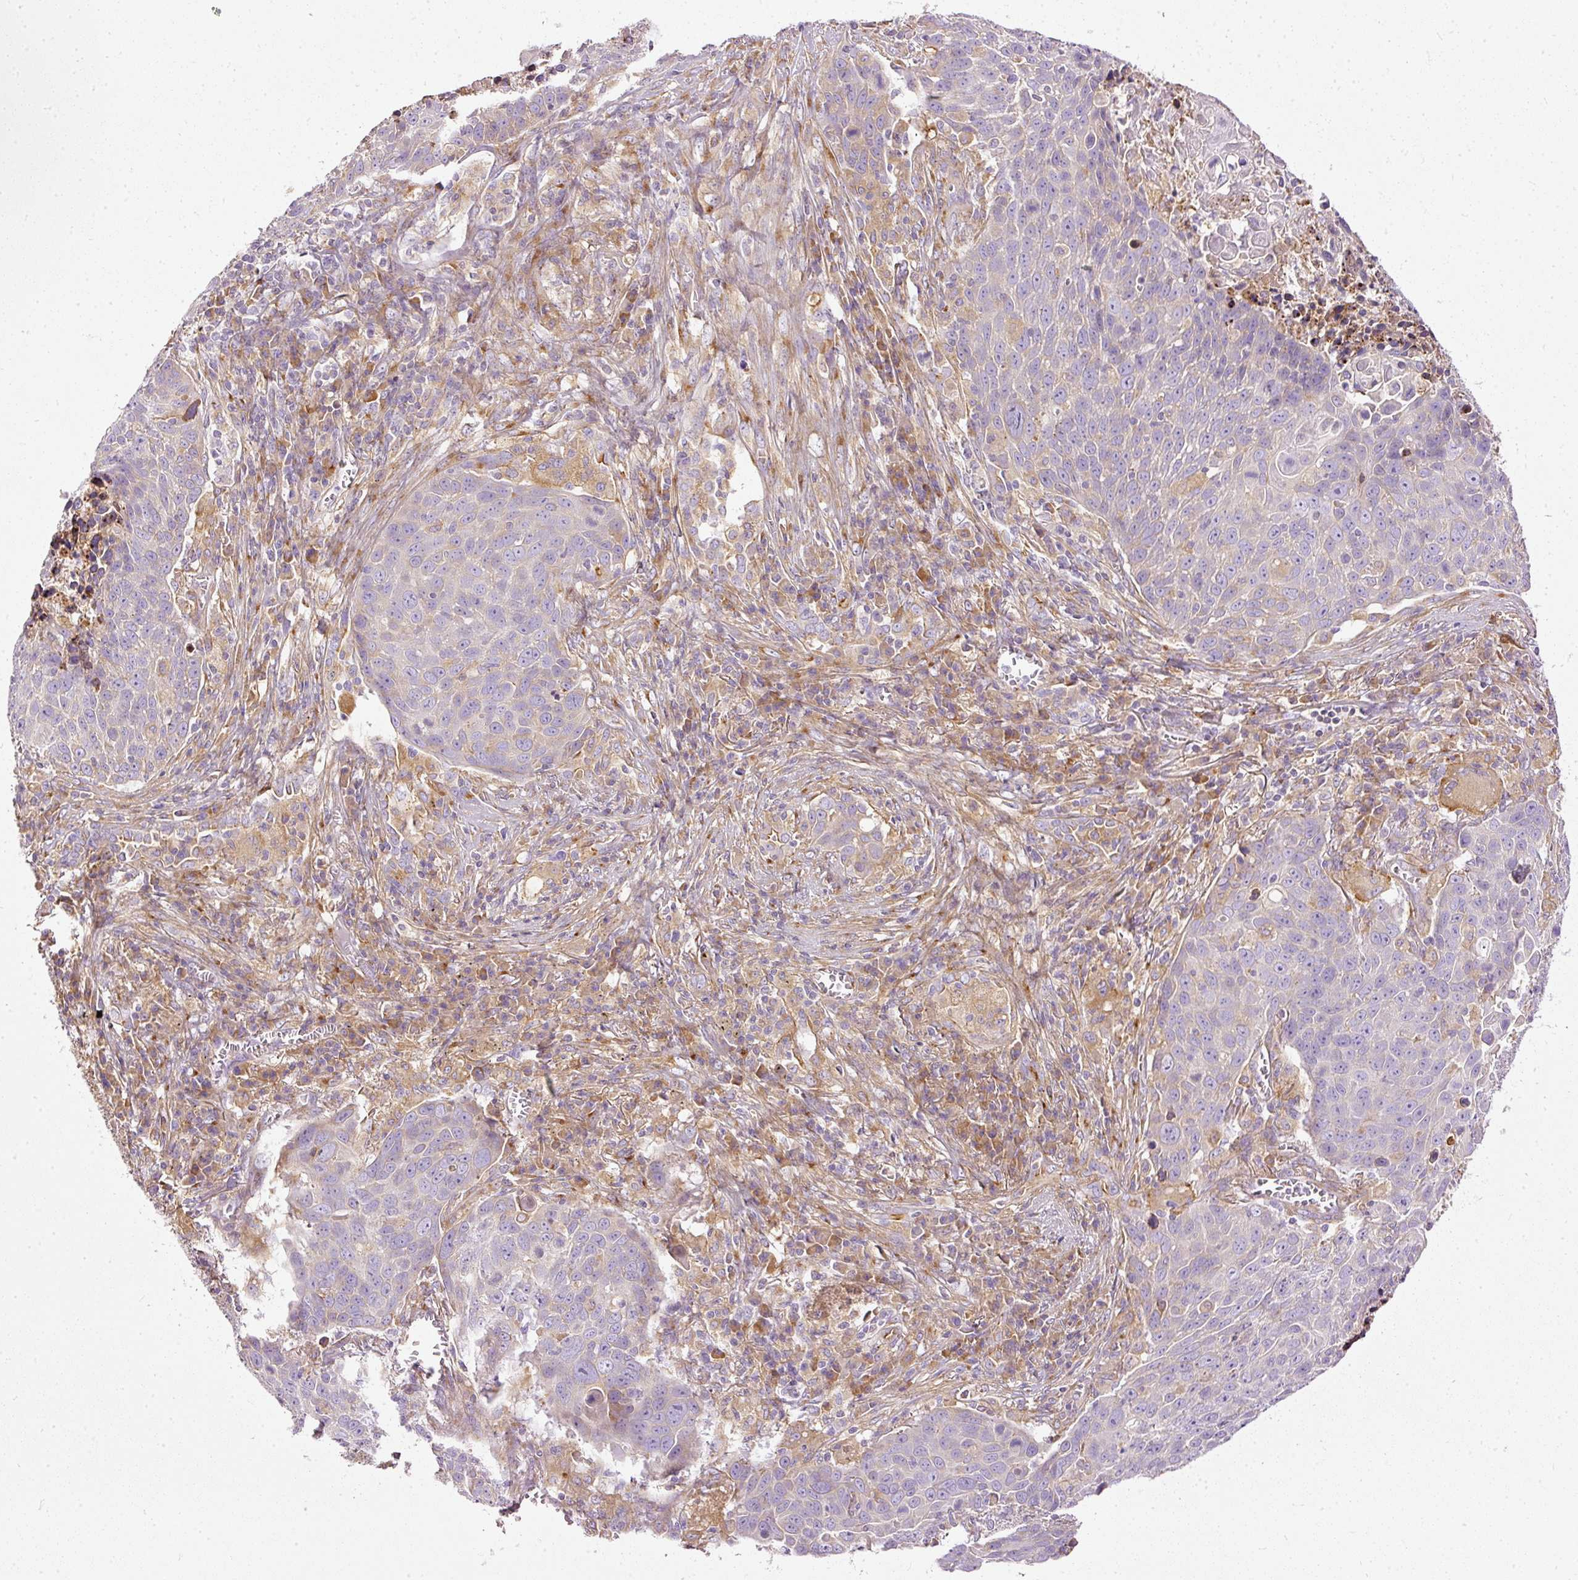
{"staining": {"intensity": "negative", "quantity": "none", "location": "none"}, "tissue": "lung cancer", "cell_type": "Tumor cells", "image_type": "cancer", "snomed": [{"axis": "morphology", "description": "Squamous cell carcinoma, NOS"}, {"axis": "topography", "description": "Lung"}], "caption": "High magnification brightfield microscopy of lung squamous cell carcinoma stained with DAB (3,3'-diaminobenzidine) (brown) and counterstained with hematoxylin (blue): tumor cells show no significant expression.", "gene": "PAQR9", "patient": {"sex": "male", "age": 78}}